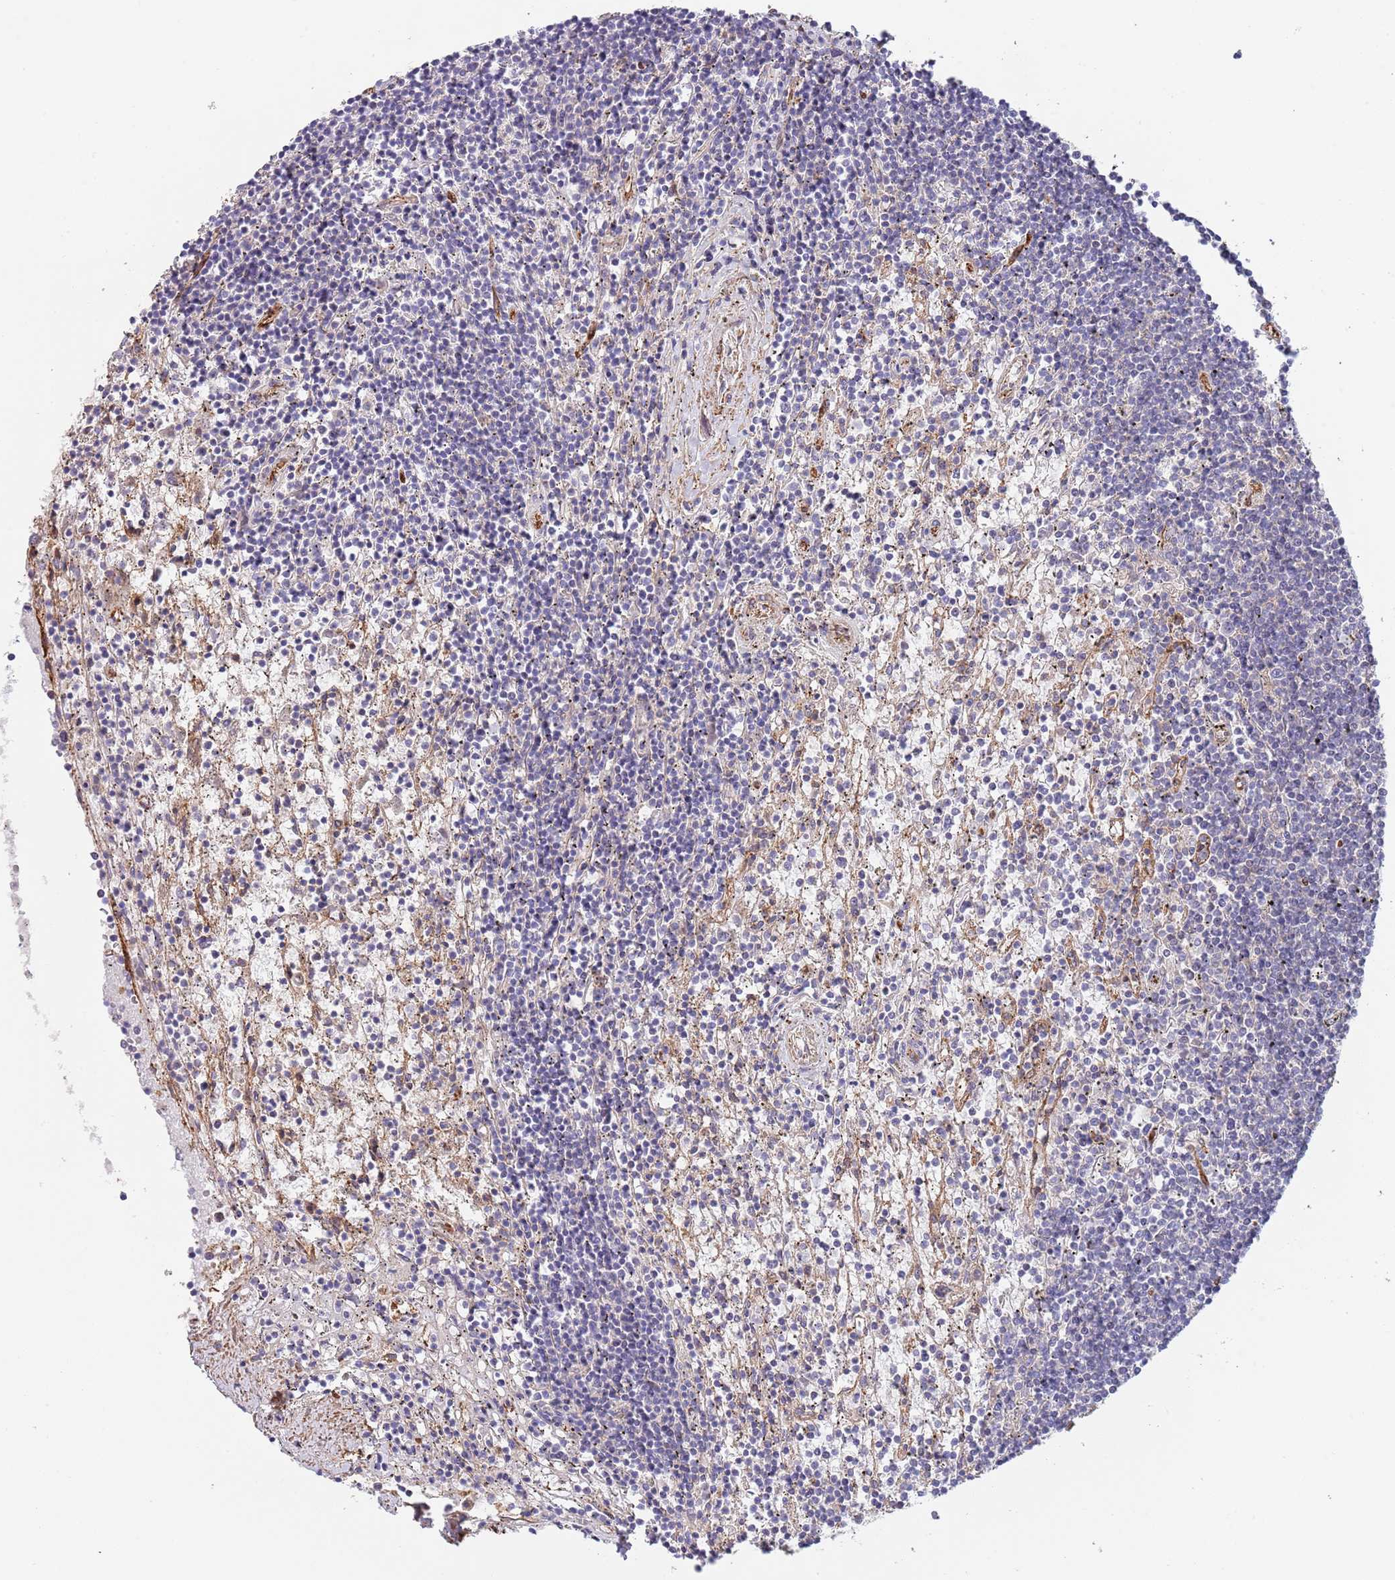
{"staining": {"intensity": "negative", "quantity": "none", "location": "none"}, "tissue": "lymphoma", "cell_type": "Tumor cells", "image_type": "cancer", "snomed": [{"axis": "morphology", "description": "Malignant lymphoma, non-Hodgkin's type, Low grade"}, {"axis": "topography", "description": "Spleen"}], "caption": "Immunohistochemistry histopathology image of neoplastic tissue: human lymphoma stained with DAB demonstrates no significant protein positivity in tumor cells.", "gene": "BPNT1", "patient": {"sex": "male", "age": 76}}